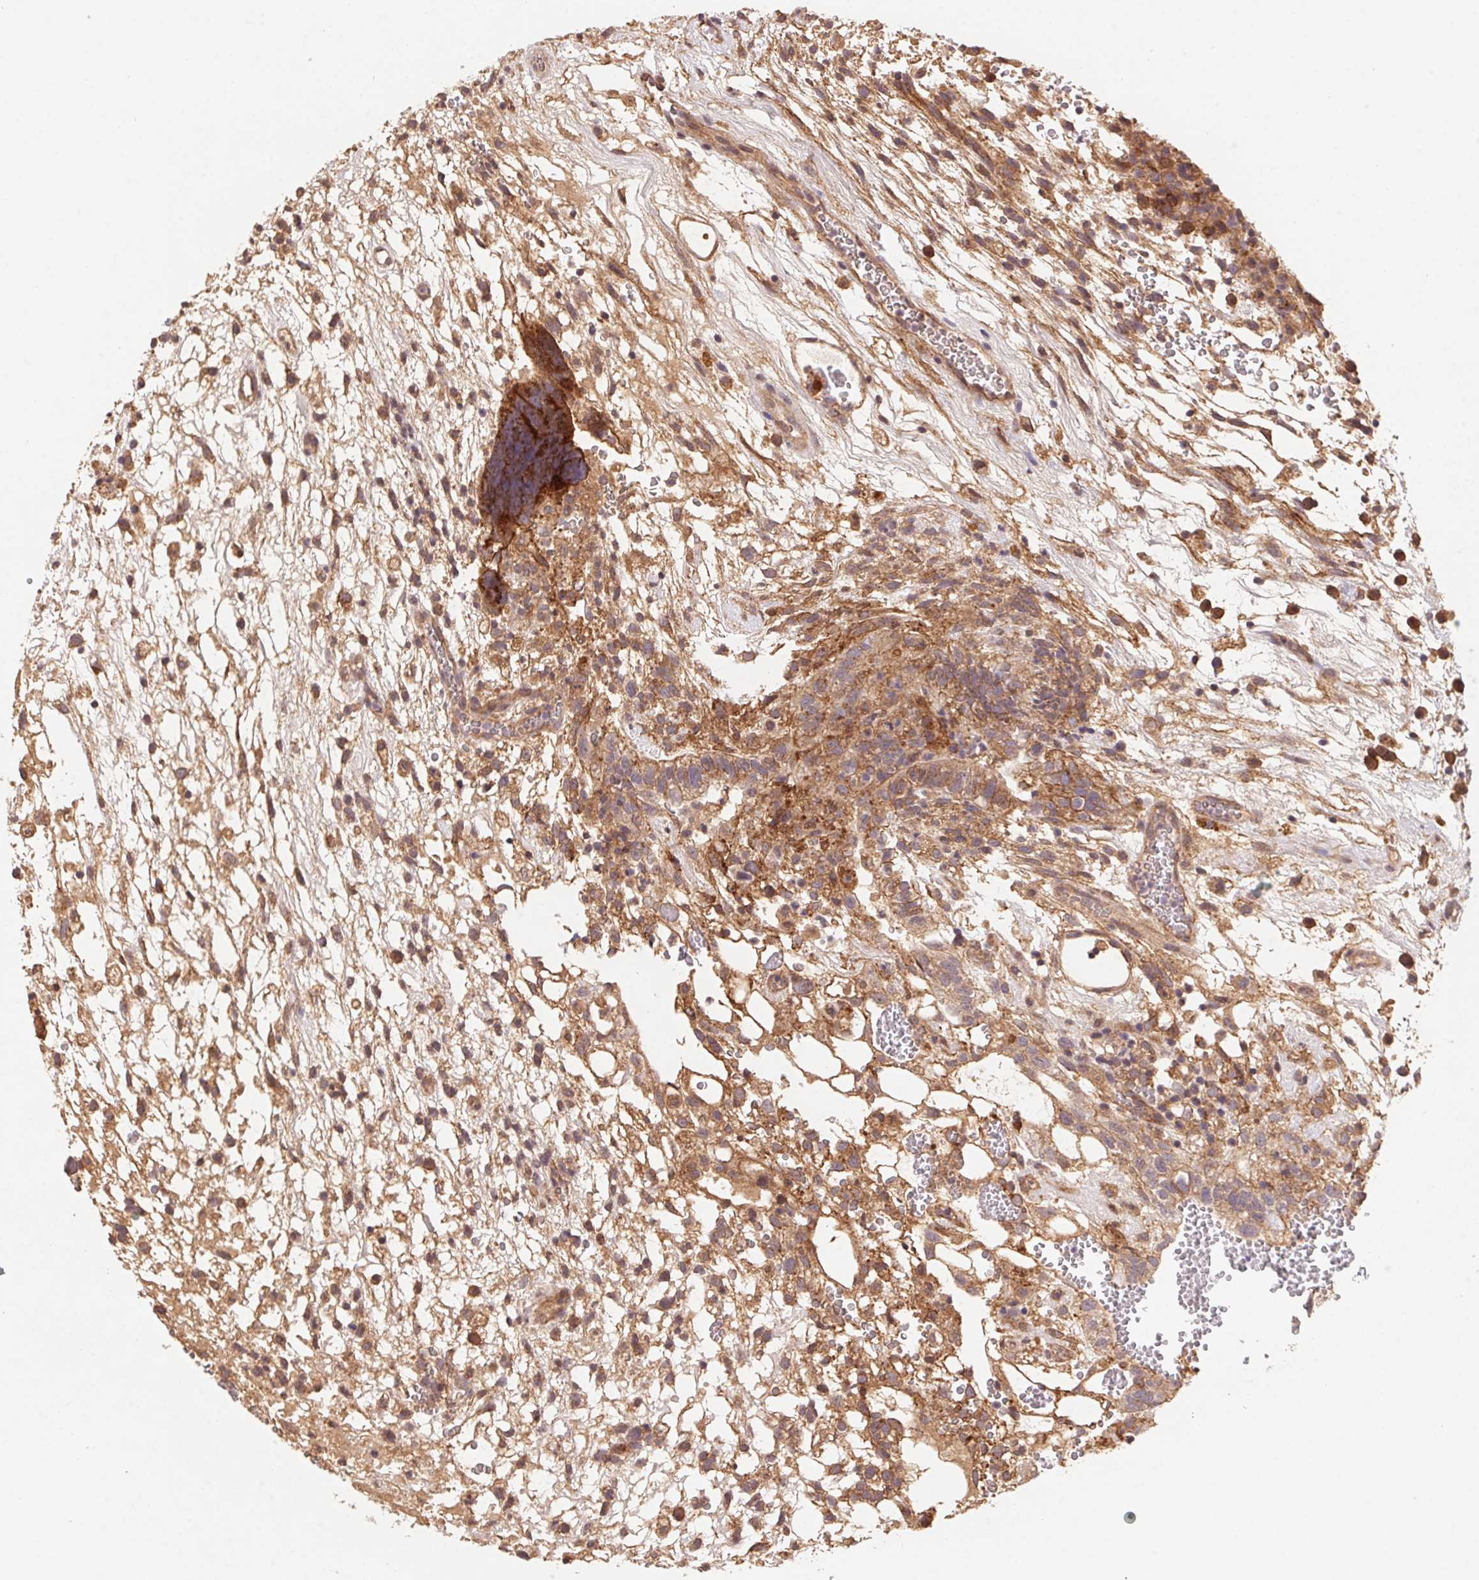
{"staining": {"intensity": "moderate", "quantity": ">75%", "location": "cytoplasmic/membranous"}, "tissue": "testis cancer", "cell_type": "Tumor cells", "image_type": "cancer", "snomed": [{"axis": "morphology", "description": "Normal tissue, NOS"}, {"axis": "morphology", "description": "Carcinoma, Embryonal, NOS"}, {"axis": "topography", "description": "Testis"}], "caption": "This image reveals testis cancer stained with immunohistochemistry (IHC) to label a protein in brown. The cytoplasmic/membranous of tumor cells show moderate positivity for the protein. Nuclei are counter-stained blue.", "gene": "SLC52A2", "patient": {"sex": "male", "age": 32}}